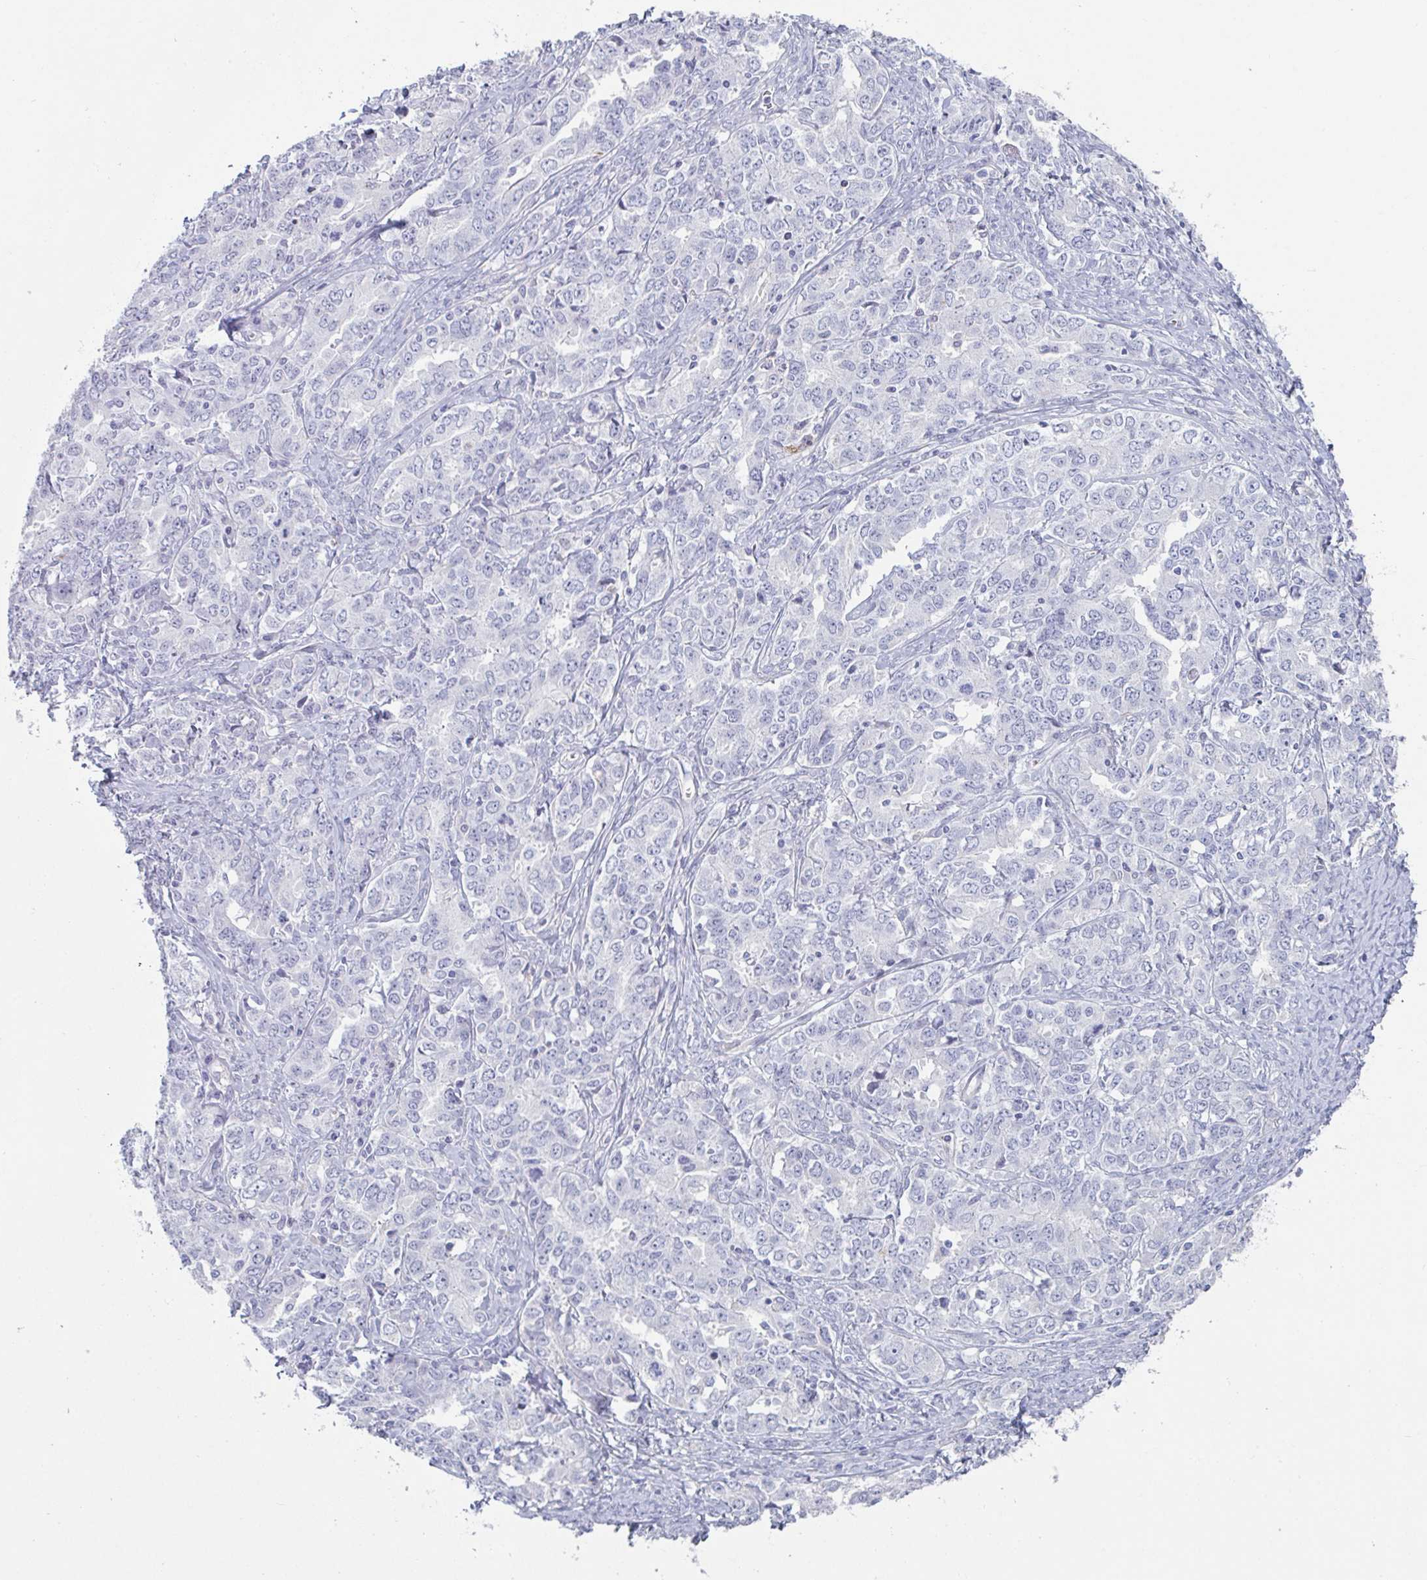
{"staining": {"intensity": "negative", "quantity": "none", "location": "none"}, "tissue": "ovarian cancer", "cell_type": "Tumor cells", "image_type": "cancer", "snomed": [{"axis": "morphology", "description": "Carcinoma, endometroid"}, {"axis": "topography", "description": "Ovary"}], "caption": "IHC image of human ovarian cancer (endometroid carcinoma) stained for a protein (brown), which shows no expression in tumor cells.", "gene": "ADAM21", "patient": {"sex": "female", "age": 62}}